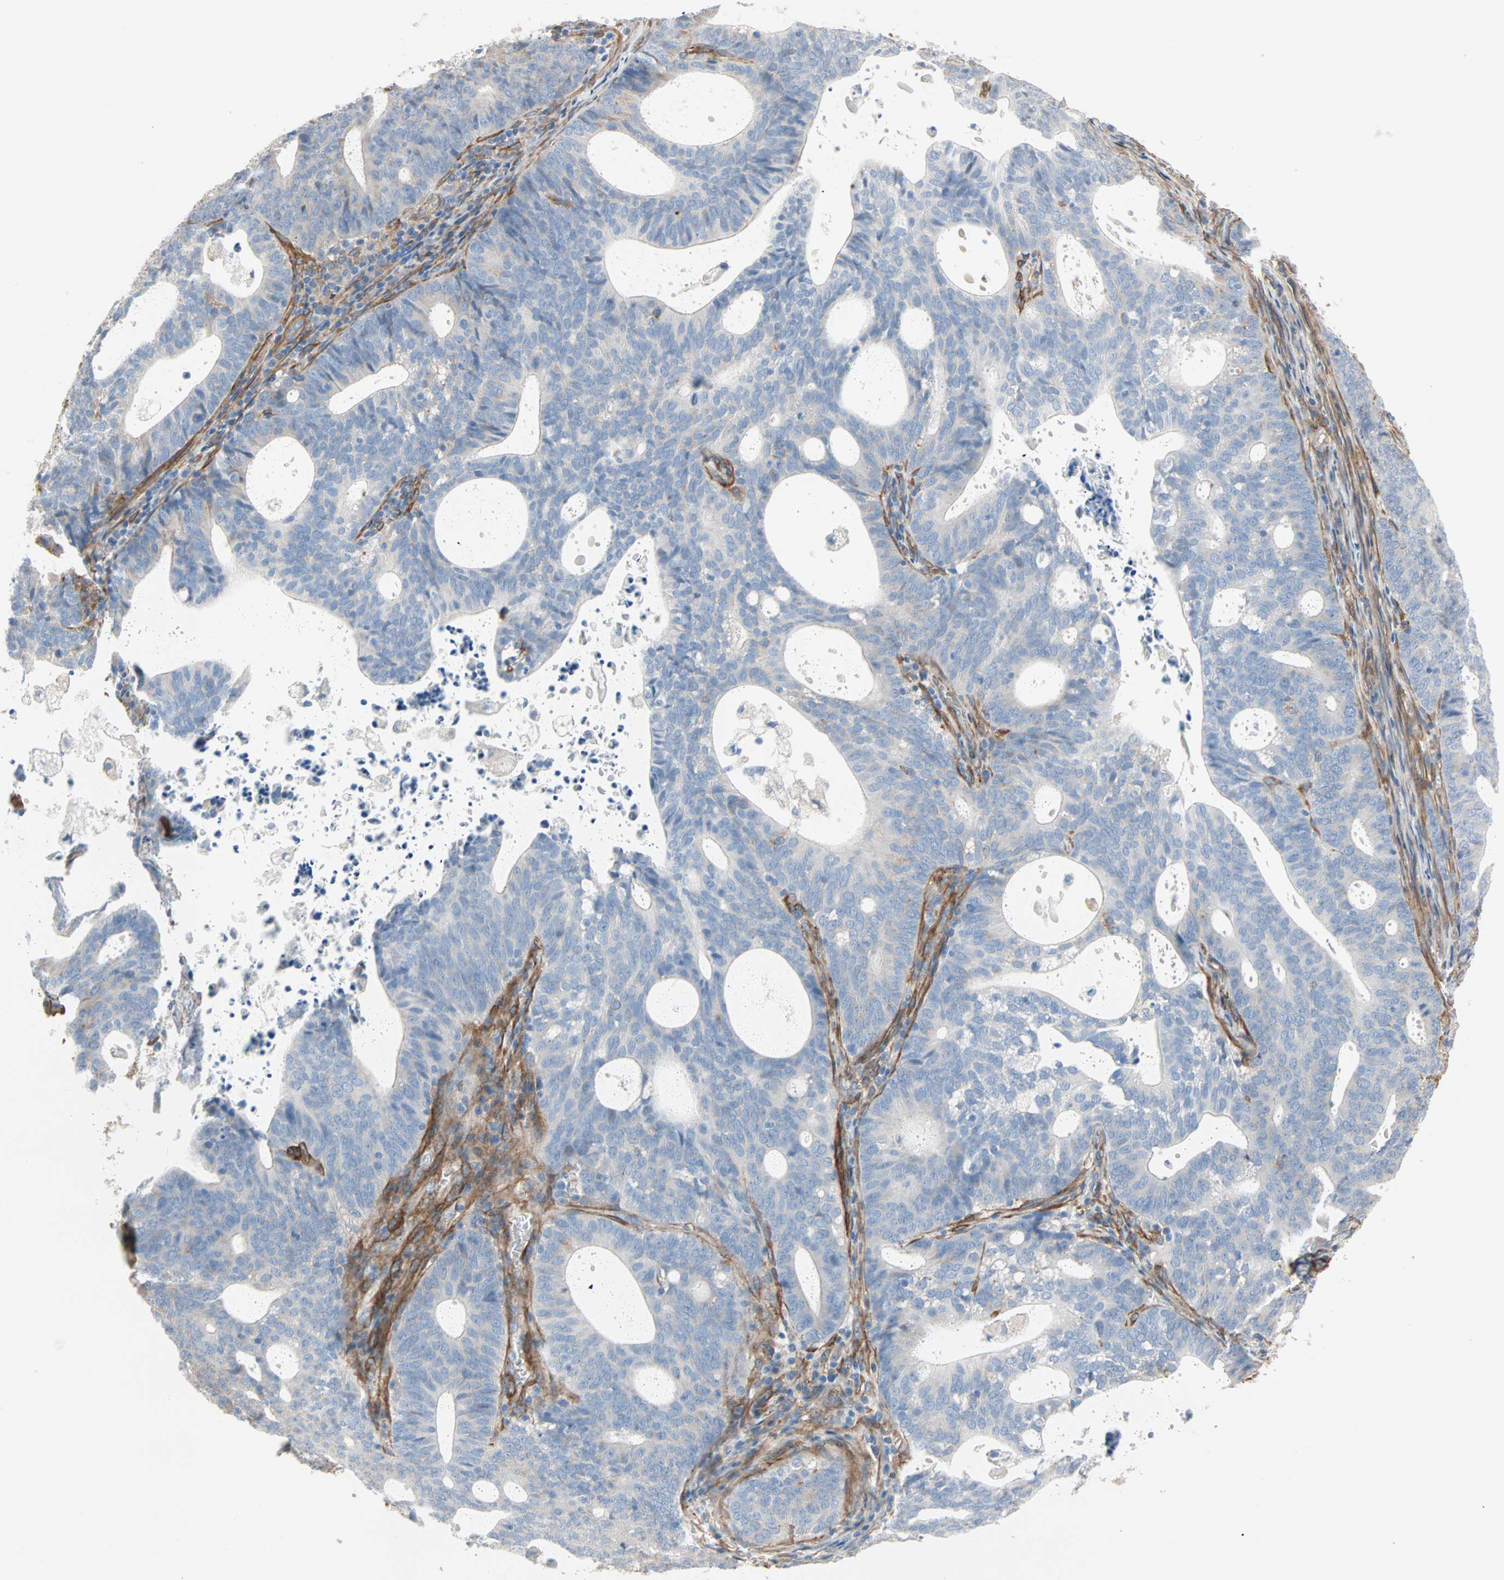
{"staining": {"intensity": "weak", "quantity": "25%-75%", "location": "cytoplasmic/membranous"}, "tissue": "endometrial cancer", "cell_type": "Tumor cells", "image_type": "cancer", "snomed": [{"axis": "morphology", "description": "Adenocarcinoma, NOS"}, {"axis": "topography", "description": "Uterus"}], "caption": "Human endometrial cancer (adenocarcinoma) stained with a protein marker reveals weak staining in tumor cells.", "gene": "EPB41L2", "patient": {"sex": "female", "age": 83}}